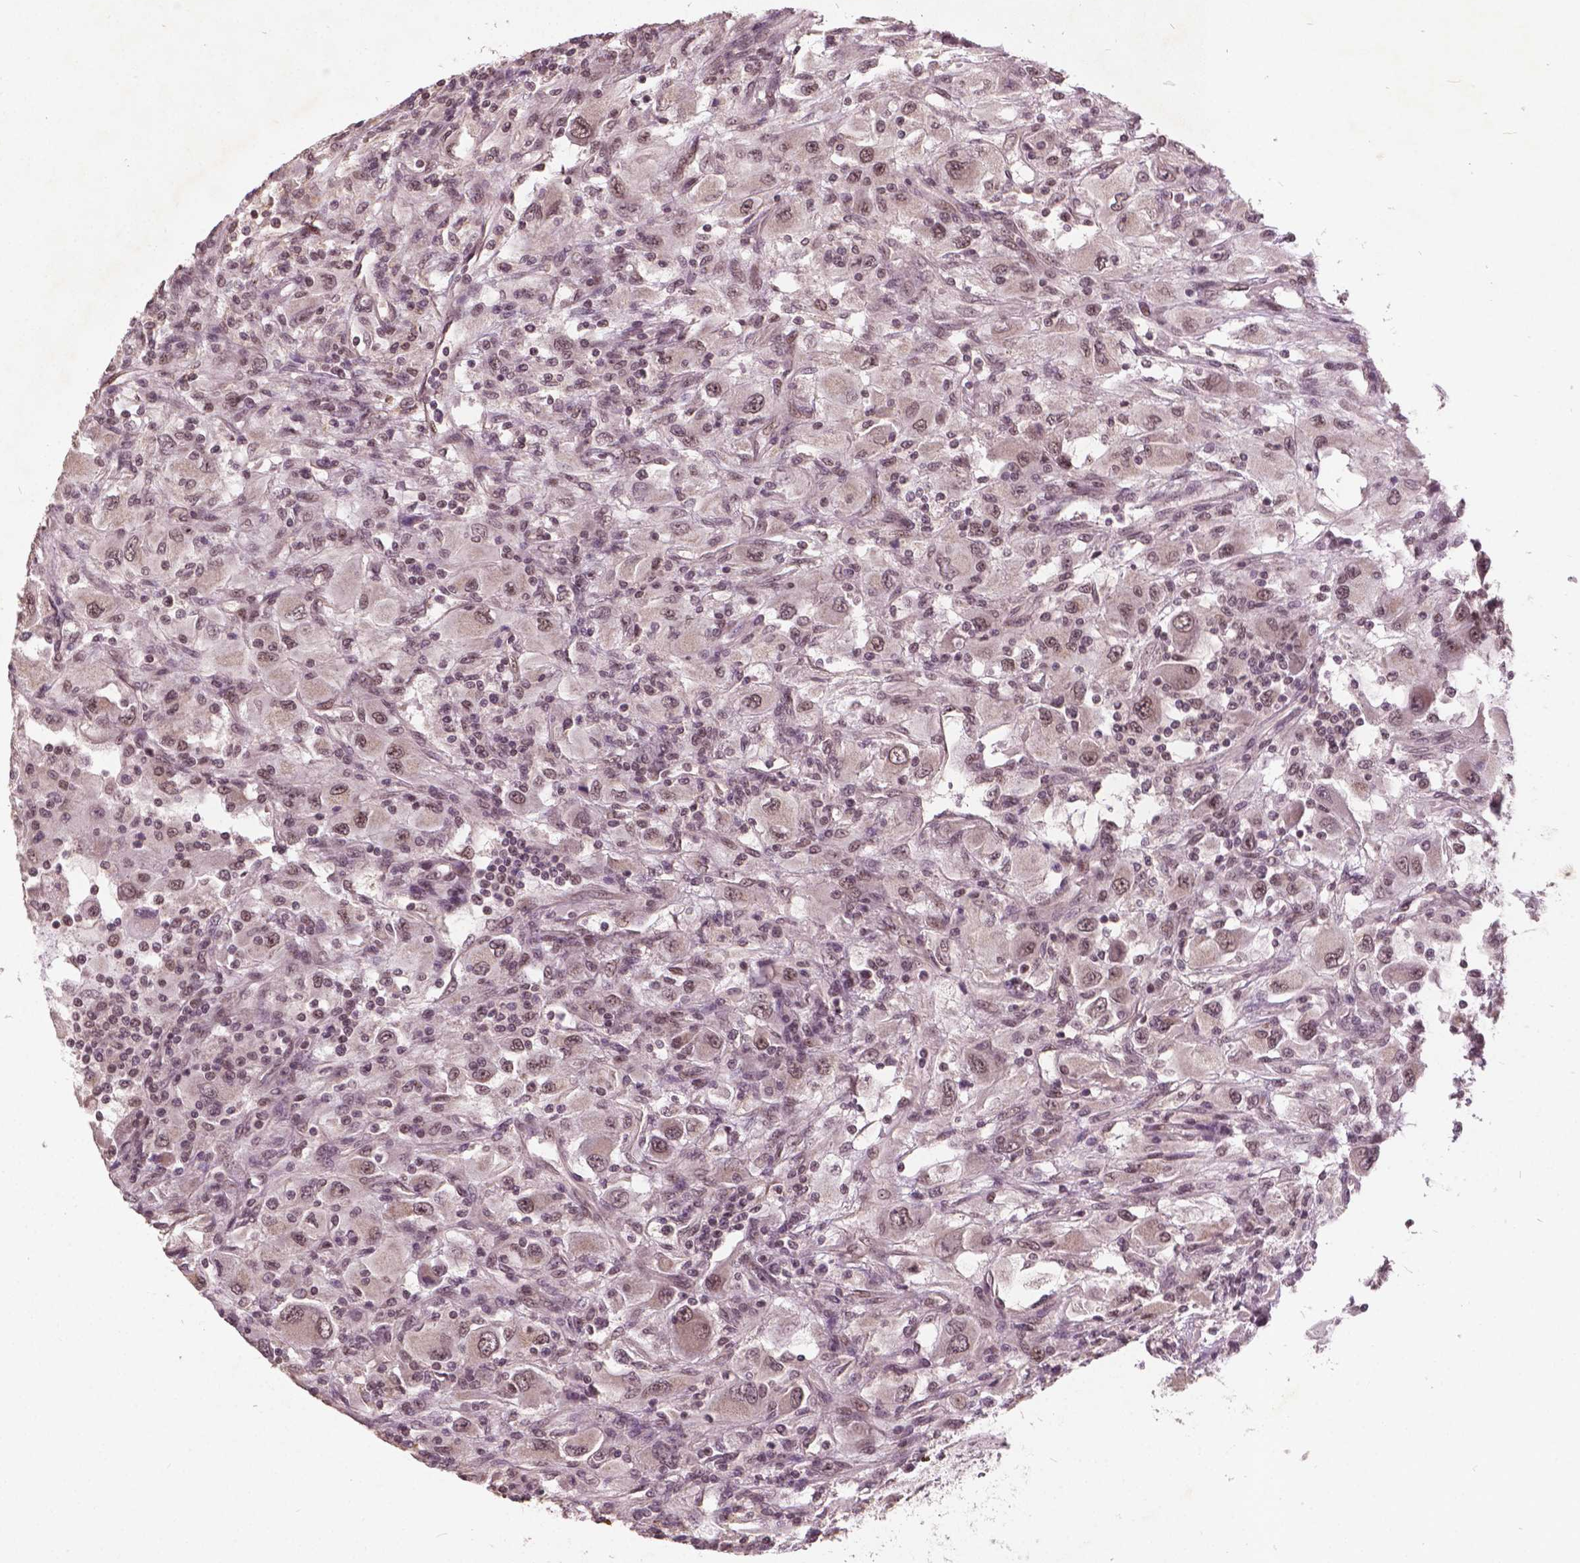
{"staining": {"intensity": "moderate", "quantity": ">75%", "location": "nuclear"}, "tissue": "renal cancer", "cell_type": "Tumor cells", "image_type": "cancer", "snomed": [{"axis": "morphology", "description": "Adenocarcinoma, NOS"}, {"axis": "topography", "description": "Kidney"}], "caption": "There is medium levels of moderate nuclear expression in tumor cells of renal cancer (adenocarcinoma), as demonstrated by immunohistochemical staining (brown color).", "gene": "GPS2", "patient": {"sex": "female", "age": 67}}